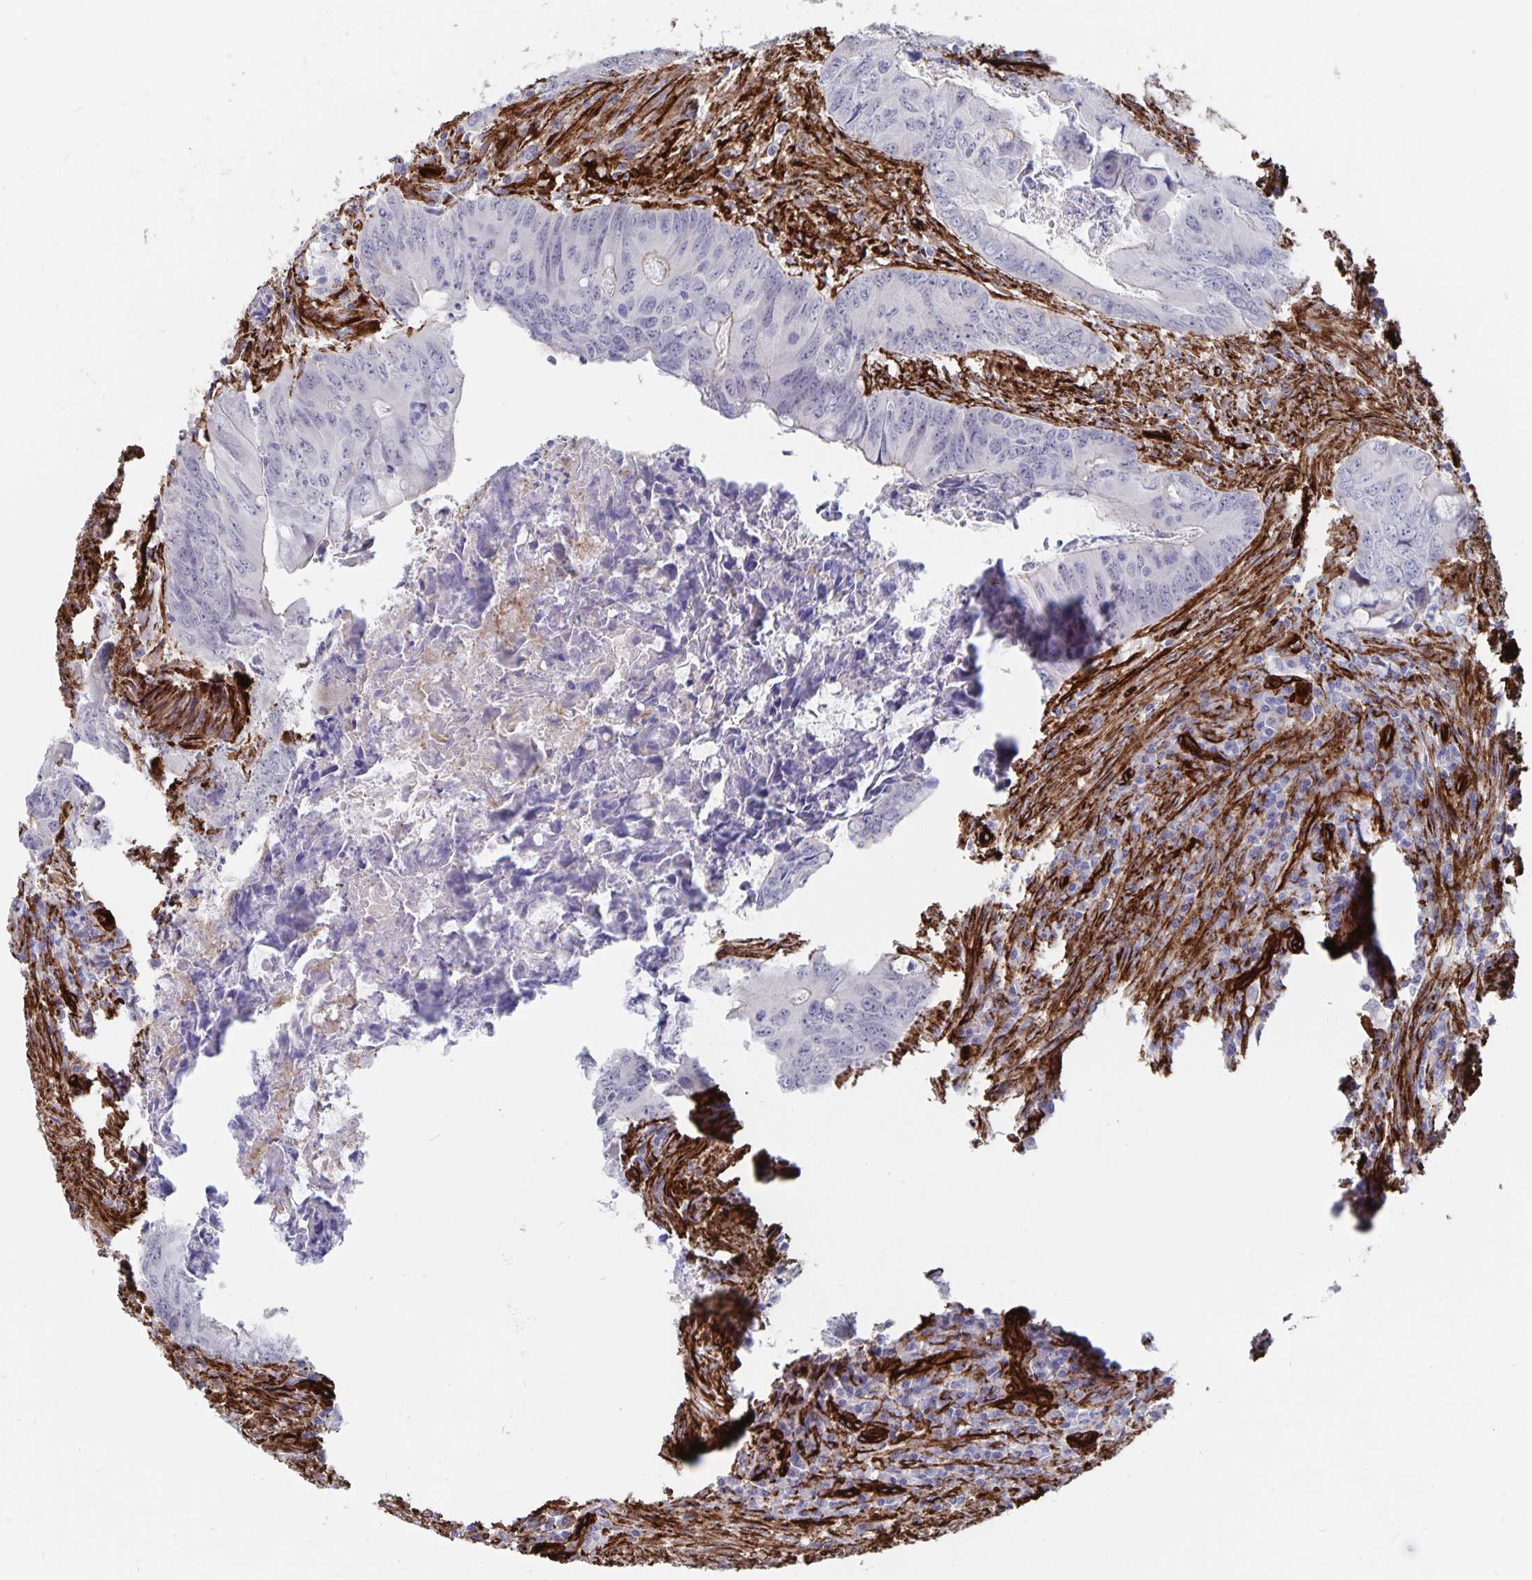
{"staining": {"intensity": "negative", "quantity": "none", "location": "none"}, "tissue": "colorectal cancer", "cell_type": "Tumor cells", "image_type": "cancer", "snomed": [{"axis": "morphology", "description": "Adenocarcinoma, NOS"}, {"axis": "topography", "description": "Colon"}], "caption": "A micrograph of colorectal cancer (adenocarcinoma) stained for a protein shows no brown staining in tumor cells. The staining is performed using DAB brown chromogen with nuclei counter-stained in using hematoxylin.", "gene": "DCHS2", "patient": {"sex": "female", "age": 74}}